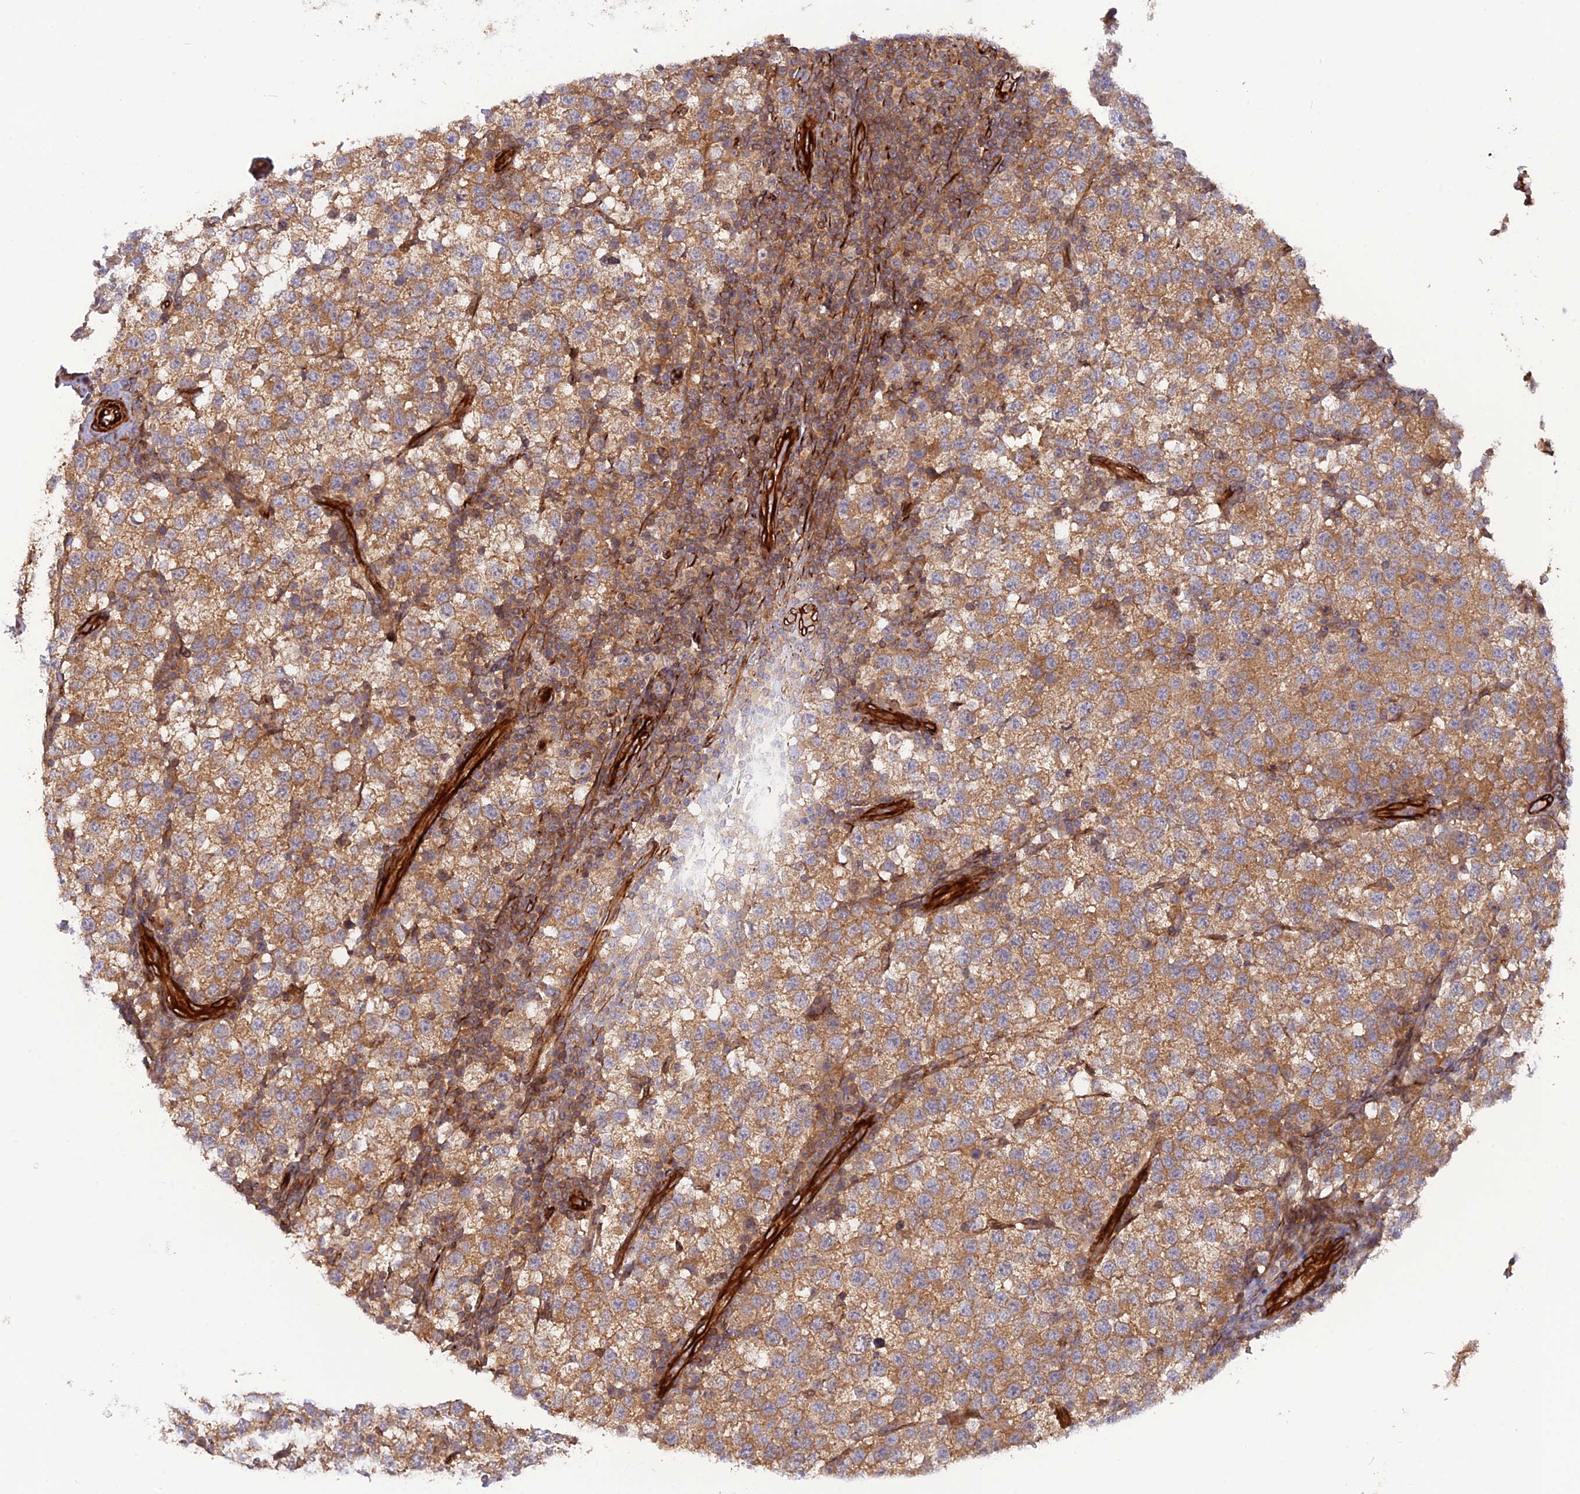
{"staining": {"intensity": "moderate", "quantity": ">75%", "location": "cytoplasmic/membranous"}, "tissue": "testis cancer", "cell_type": "Tumor cells", "image_type": "cancer", "snomed": [{"axis": "morphology", "description": "Seminoma, NOS"}, {"axis": "topography", "description": "Testis"}], "caption": "Tumor cells display medium levels of moderate cytoplasmic/membranous expression in about >75% of cells in human testis cancer (seminoma). Using DAB (brown) and hematoxylin (blue) stains, captured at high magnification using brightfield microscopy.", "gene": "PHLDB3", "patient": {"sex": "male", "age": 34}}